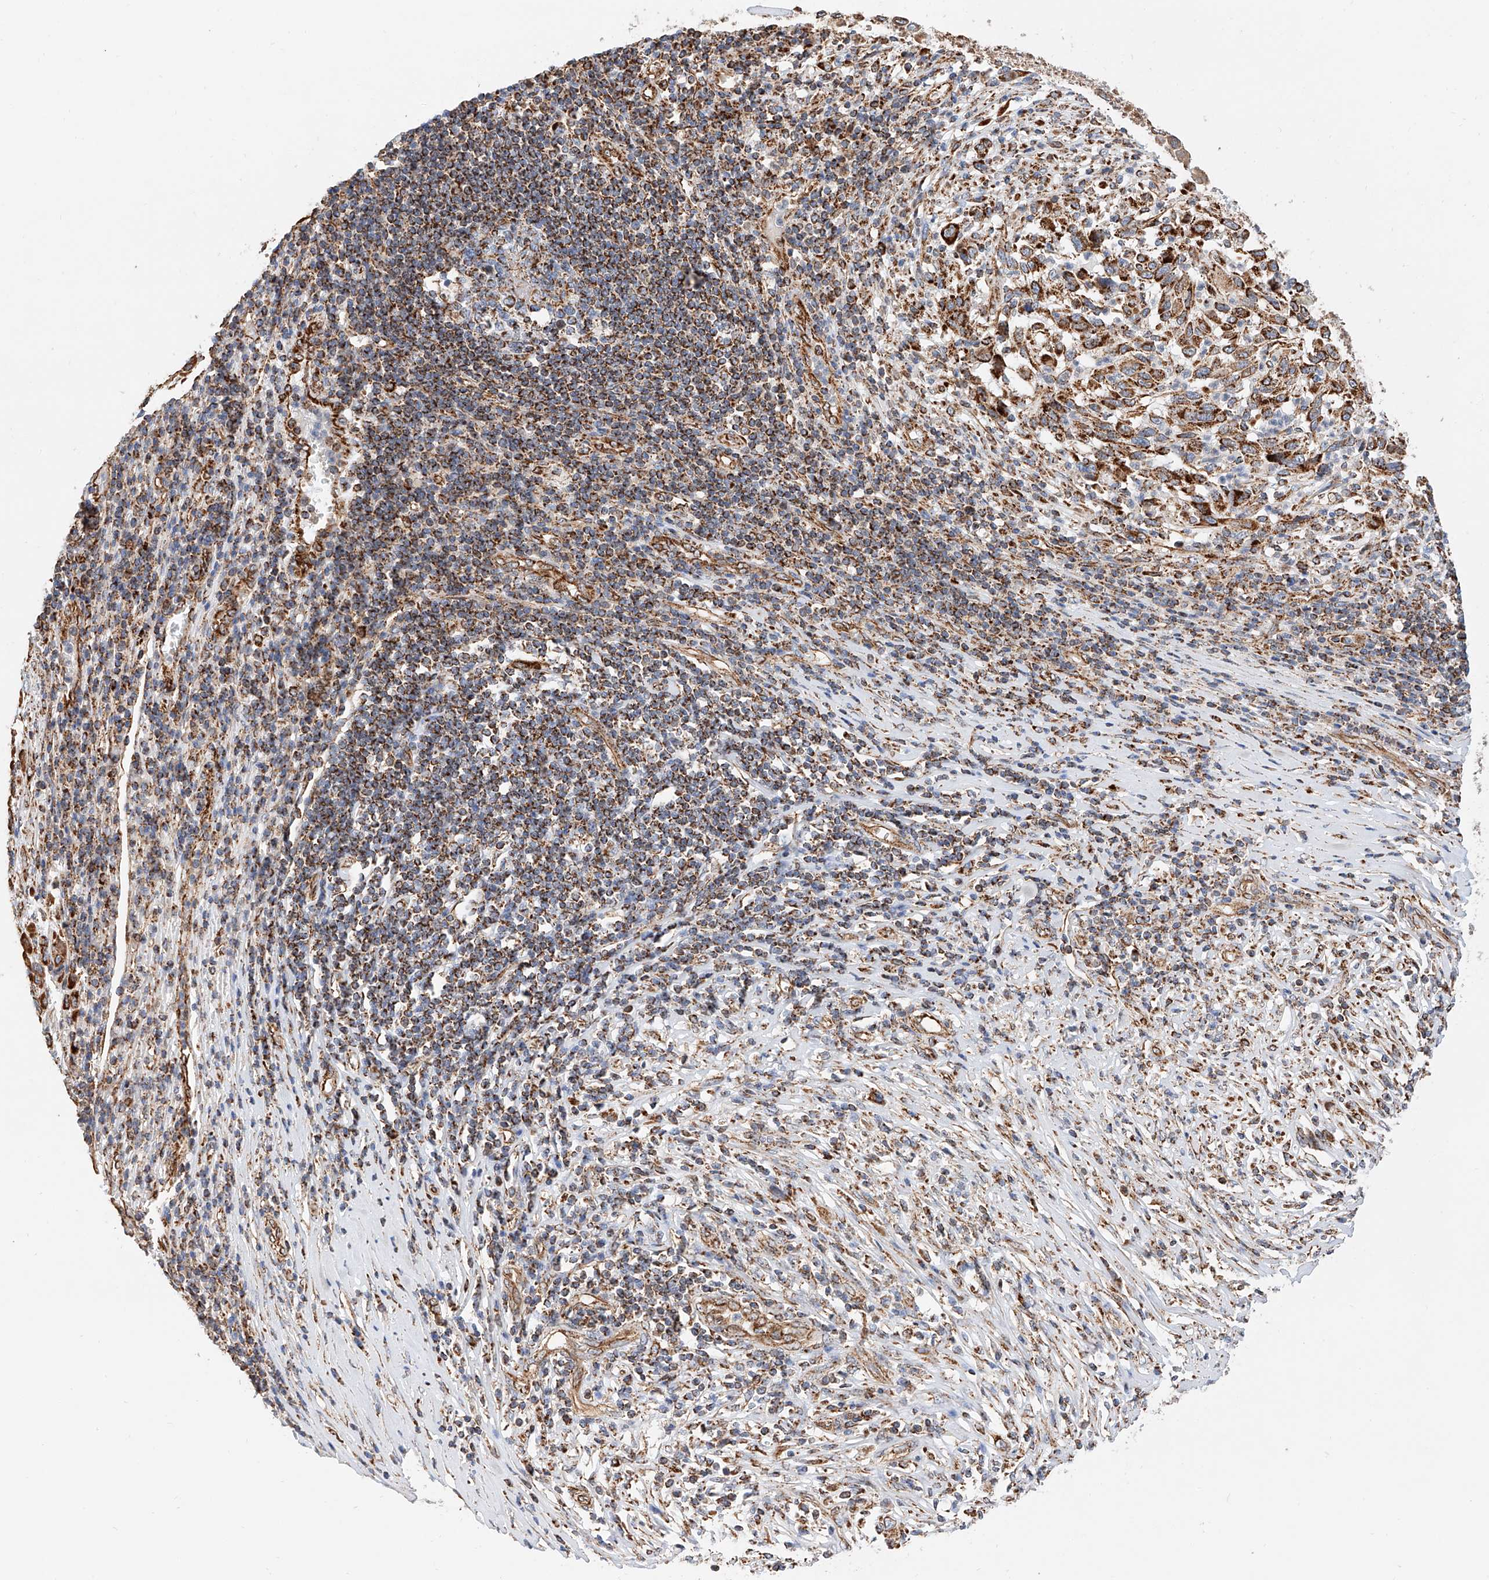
{"staining": {"intensity": "strong", "quantity": ">75%", "location": "cytoplasmic/membranous"}, "tissue": "melanoma", "cell_type": "Tumor cells", "image_type": "cancer", "snomed": [{"axis": "morphology", "description": "Malignant melanoma, Metastatic site"}, {"axis": "topography", "description": "Lymph node"}], "caption": "Strong cytoplasmic/membranous positivity is seen in about >75% of tumor cells in malignant melanoma (metastatic site).", "gene": "NDUFV3", "patient": {"sex": "male", "age": 61}}